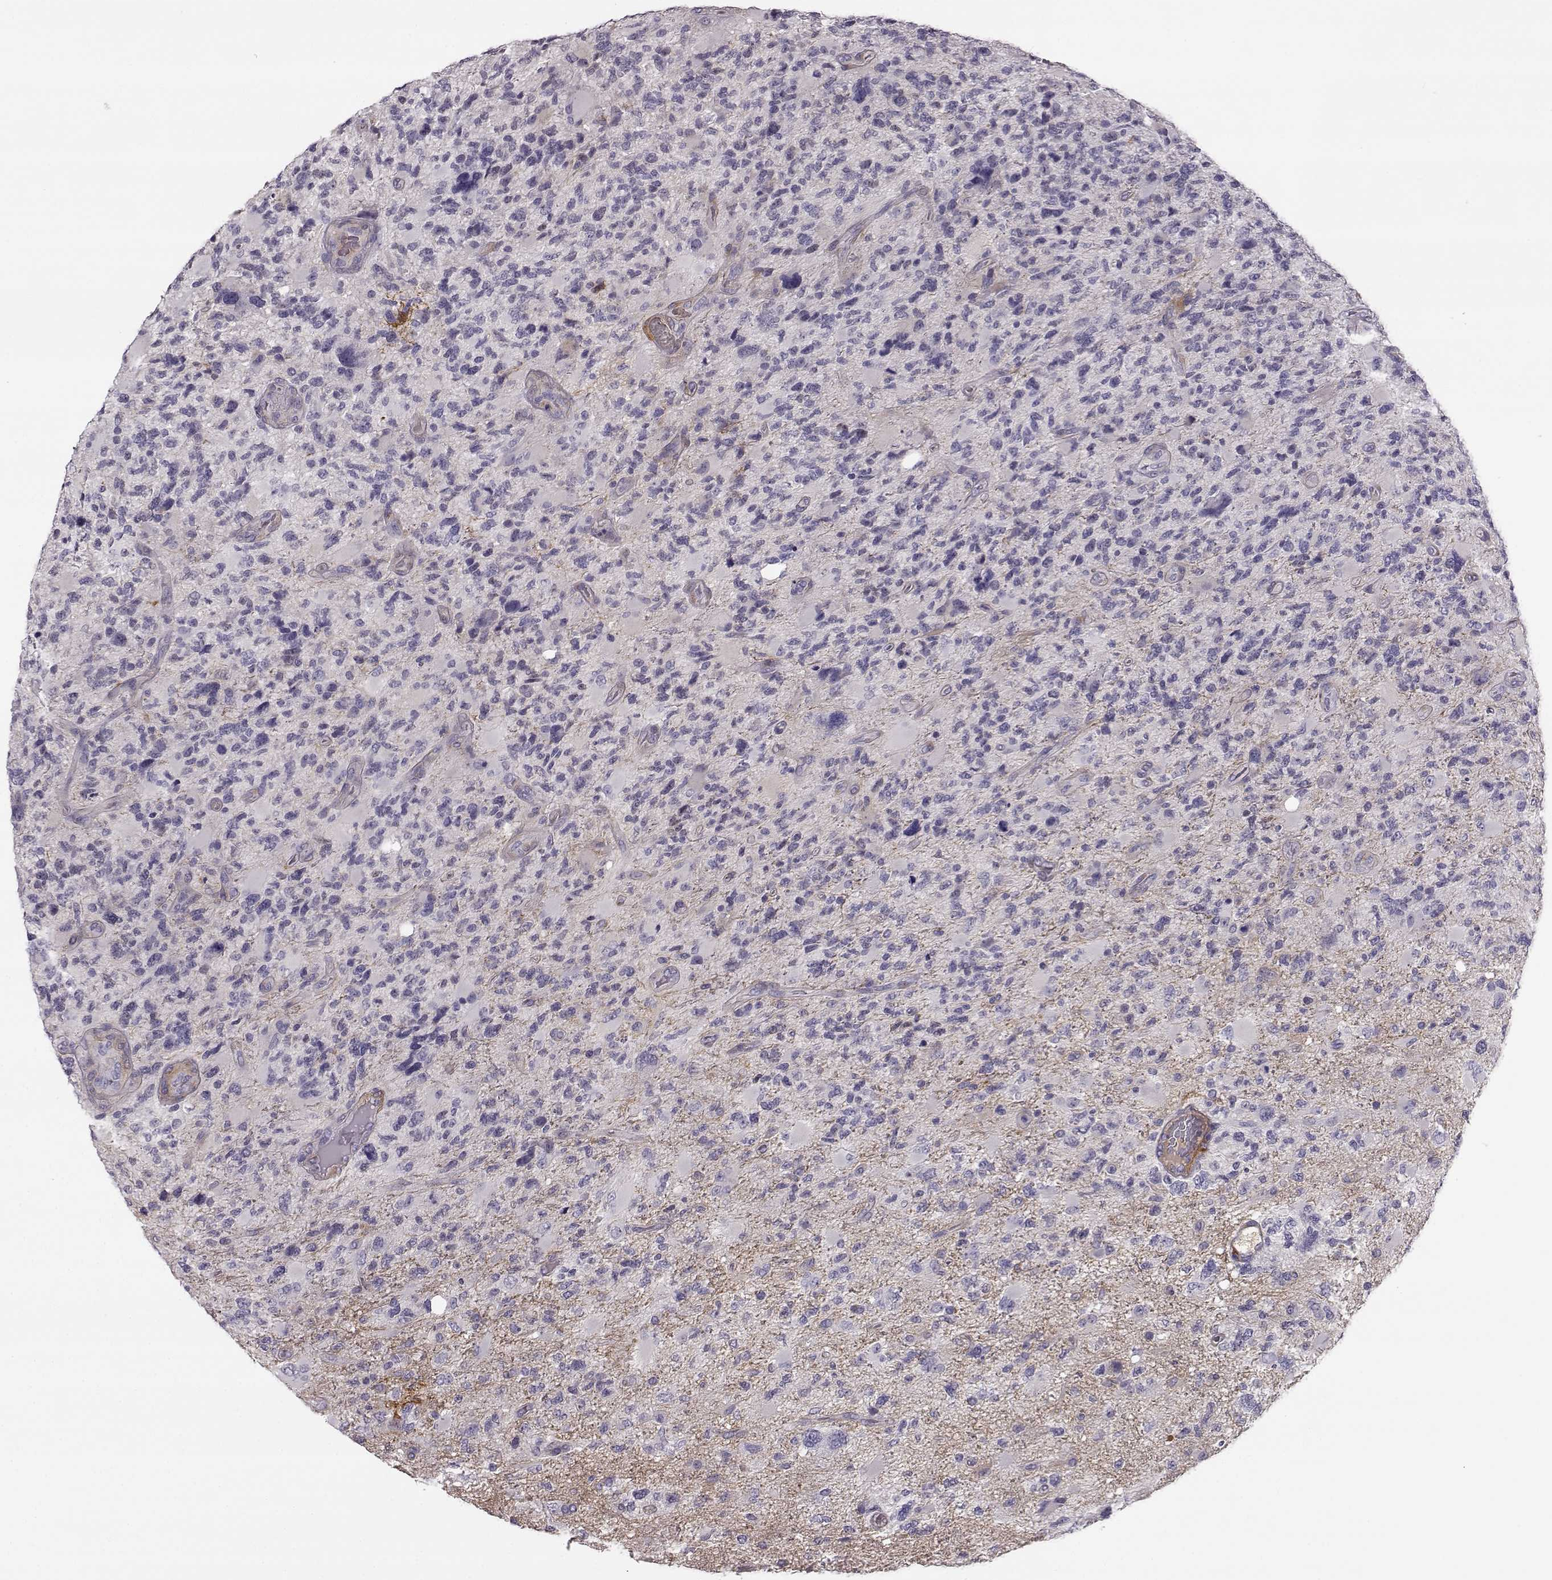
{"staining": {"intensity": "negative", "quantity": "none", "location": "none"}, "tissue": "glioma", "cell_type": "Tumor cells", "image_type": "cancer", "snomed": [{"axis": "morphology", "description": "Glioma, malignant, High grade"}, {"axis": "topography", "description": "Brain"}], "caption": "Human malignant high-grade glioma stained for a protein using immunohistochemistry (IHC) displays no expression in tumor cells.", "gene": "TRIM69", "patient": {"sex": "female", "age": 71}}